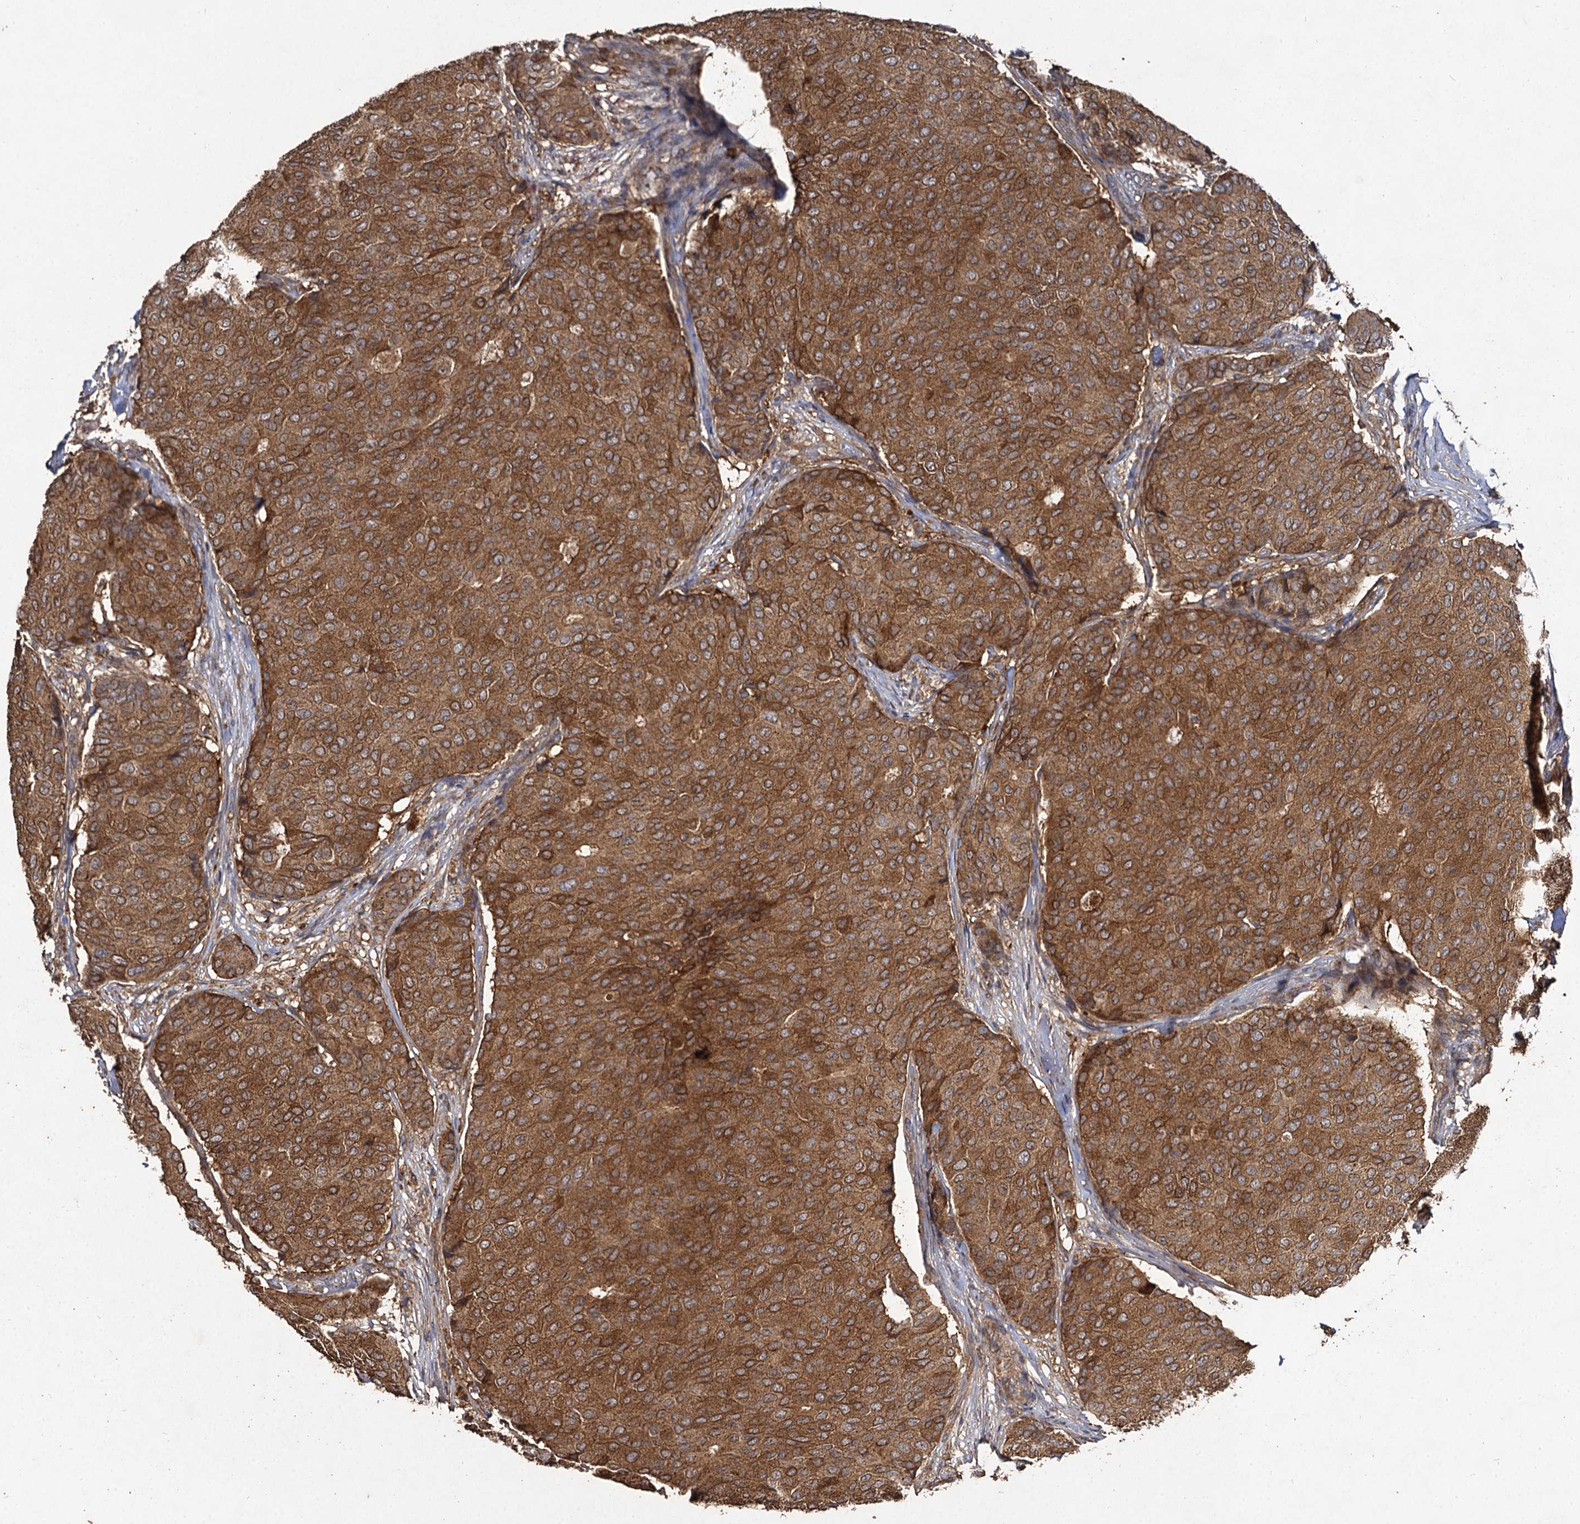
{"staining": {"intensity": "strong", "quantity": ">75%", "location": "cytoplasmic/membranous"}, "tissue": "breast cancer", "cell_type": "Tumor cells", "image_type": "cancer", "snomed": [{"axis": "morphology", "description": "Duct carcinoma"}, {"axis": "topography", "description": "Breast"}], "caption": "Human breast cancer (infiltrating ductal carcinoma) stained with a brown dye shows strong cytoplasmic/membranous positive positivity in about >75% of tumor cells.", "gene": "GCLC", "patient": {"sex": "female", "age": 75}}